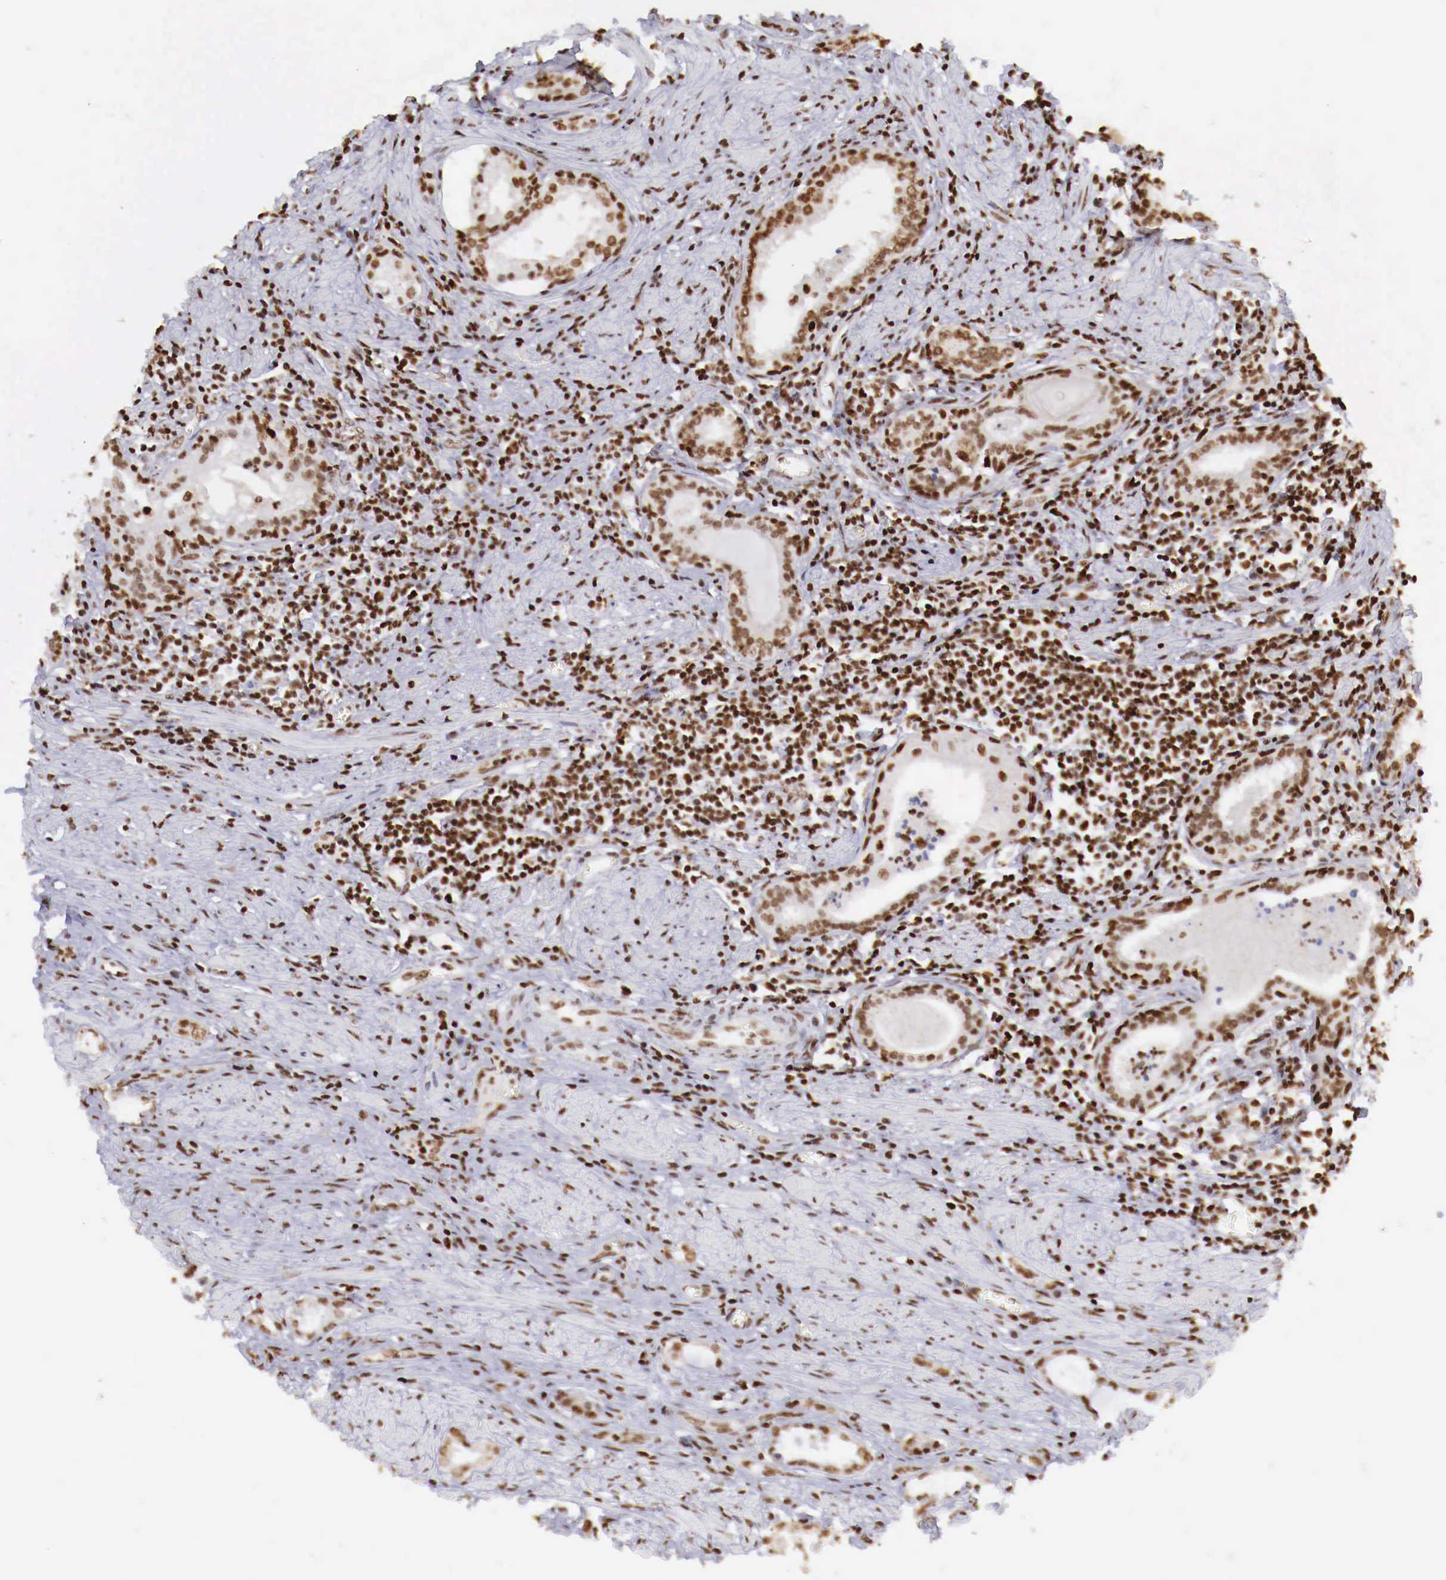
{"staining": {"intensity": "moderate", "quantity": ">75%", "location": "nuclear"}, "tissue": "prostate cancer", "cell_type": "Tumor cells", "image_type": "cancer", "snomed": [{"axis": "morphology", "description": "Adenocarcinoma, Medium grade"}, {"axis": "topography", "description": "Prostate"}], "caption": "The immunohistochemical stain labels moderate nuclear expression in tumor cells of prostate medium-grade adenocarcinoma tissue.", "gene": "MAX", "patient": {"sex": "male", "age": 73}}